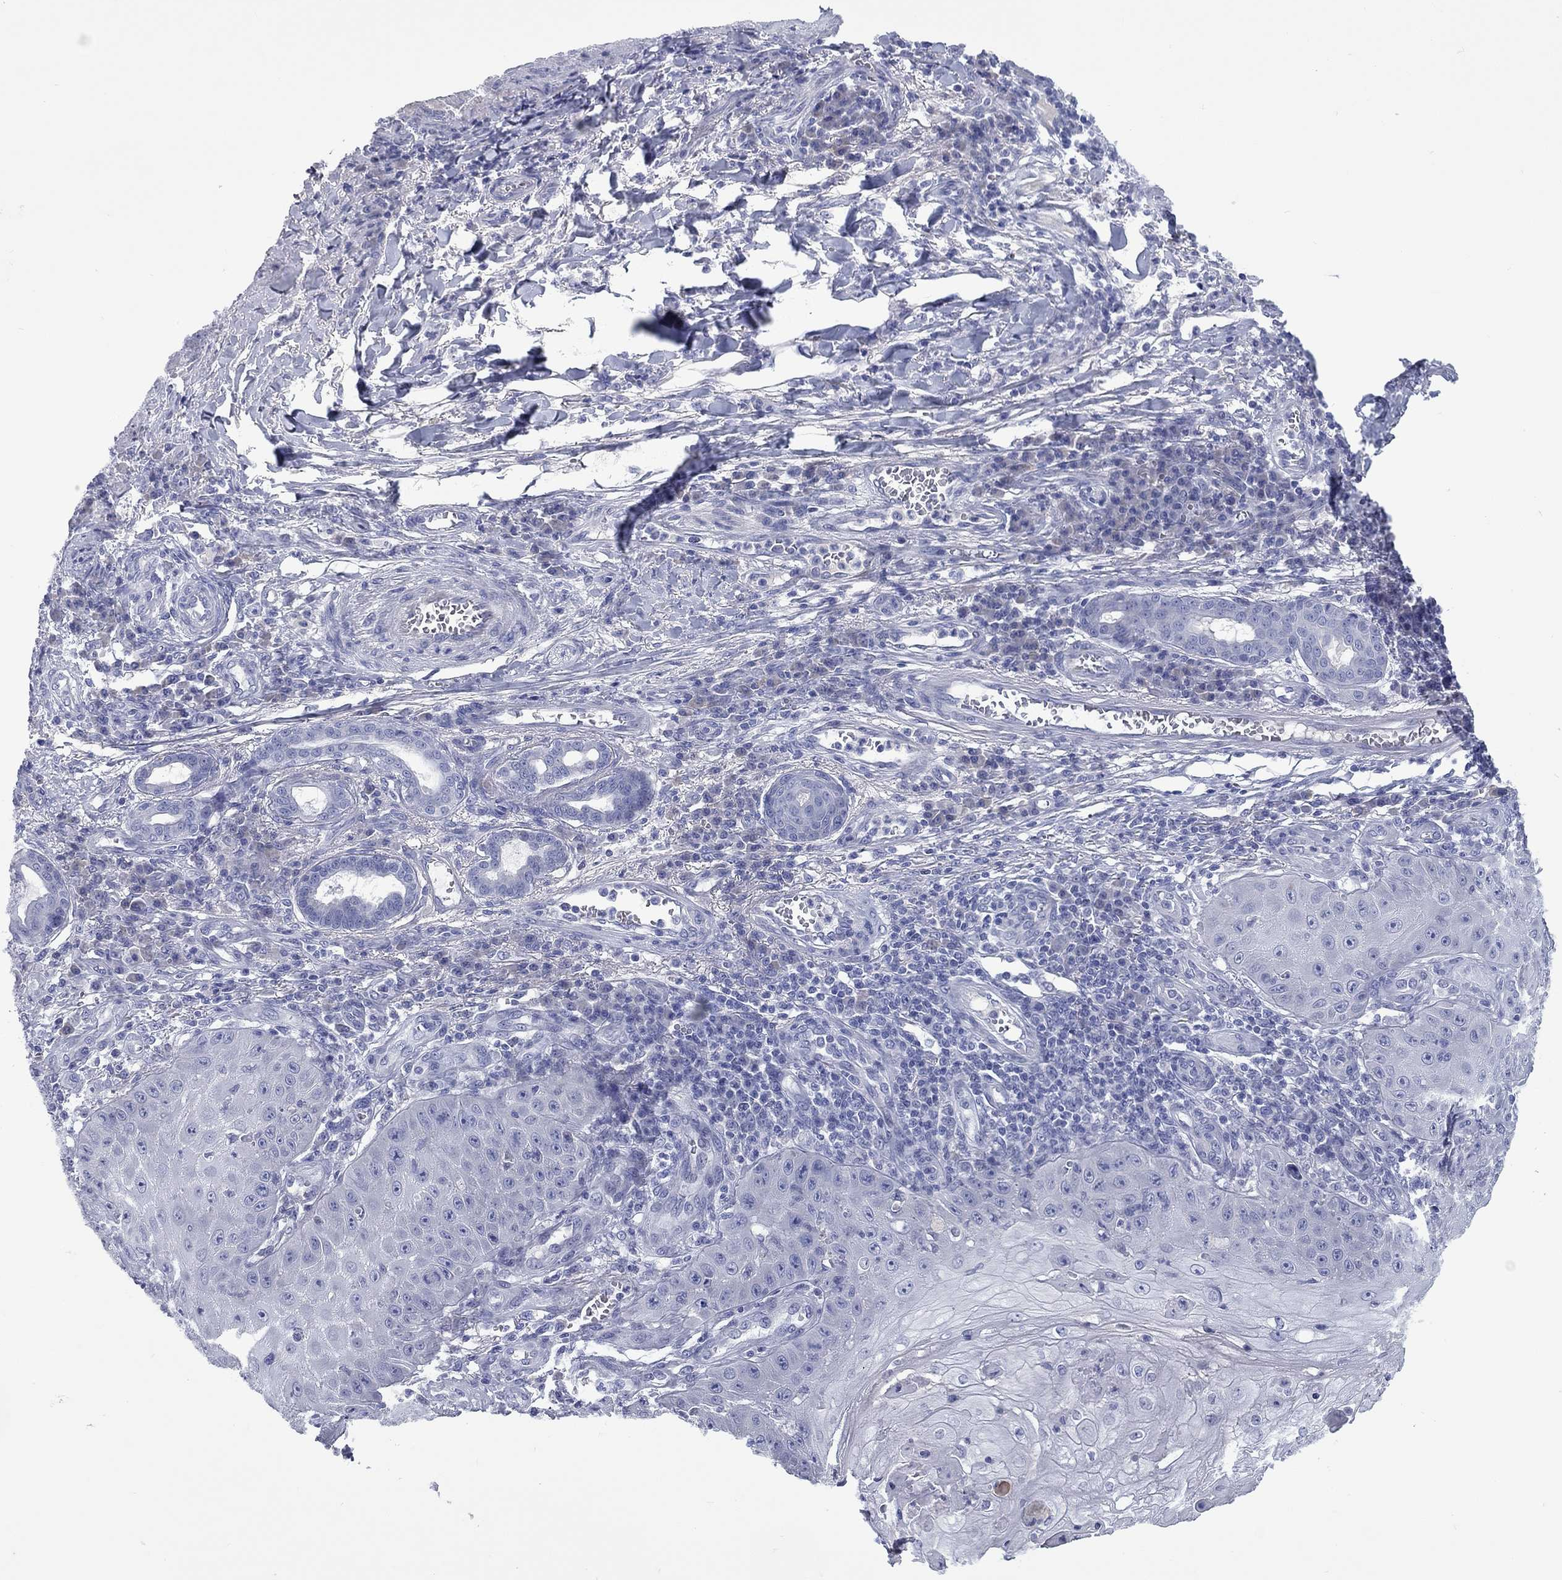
{"staining": {"intensity": "negative", "quantity": "none", "location": "none"}, "tissue": "skin cancer", "cell_type": "Tumor cells", "image_type": "cancer", "snomed": [{"axis": "morphology", "description": "Squamous cell carcinoma, NOS"}, {"axis": "topography", "description": "Skin"}], "caption": "IHC of skin cancer (squamous cell carcinoma) reveals no expression in tumor cells.", "gene": "UNC119B", "patient": {"sex": "male", "age": 70}}